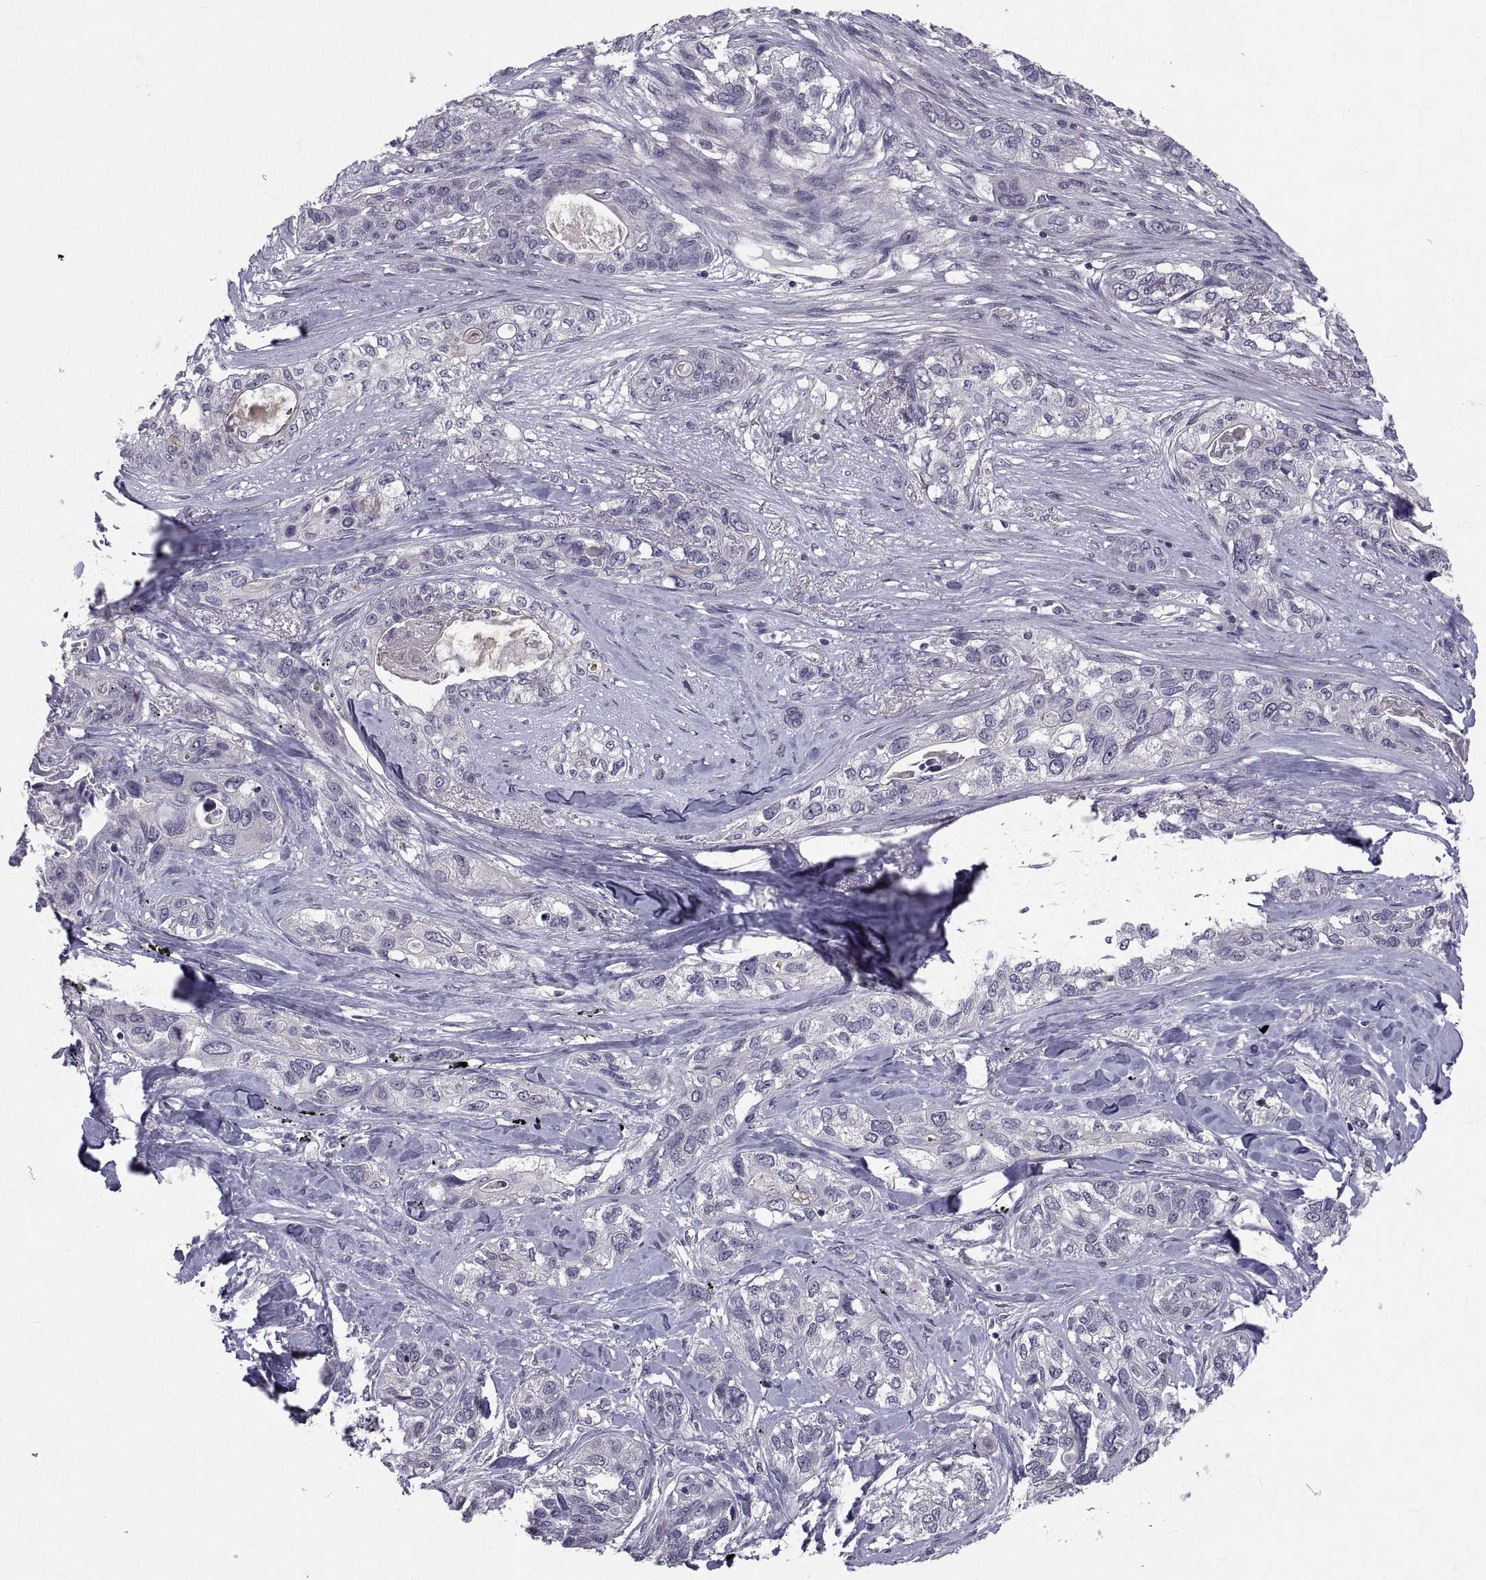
{"staining": {"intensity": "negative", "quantity": "none", "location": "none"}, "tissue": "lung cancer", "cell_type": "Tumor cells", "image_type": "cancer", "snomed": [{"axis": "morphology", "description": "Squamous cell carcinoma, NOS"}, {"axis": "topography", "description": "Lung"}], "caption": "DAB immunohistochemical staining of squamous cell carcinoma (lung) displays no significant positivity in tumor cells. (Immunohistochemistry, brightfield microscopy, high magnification).", "gene": "NPTX2", "patient": {"sex": "female", "age": 70}}